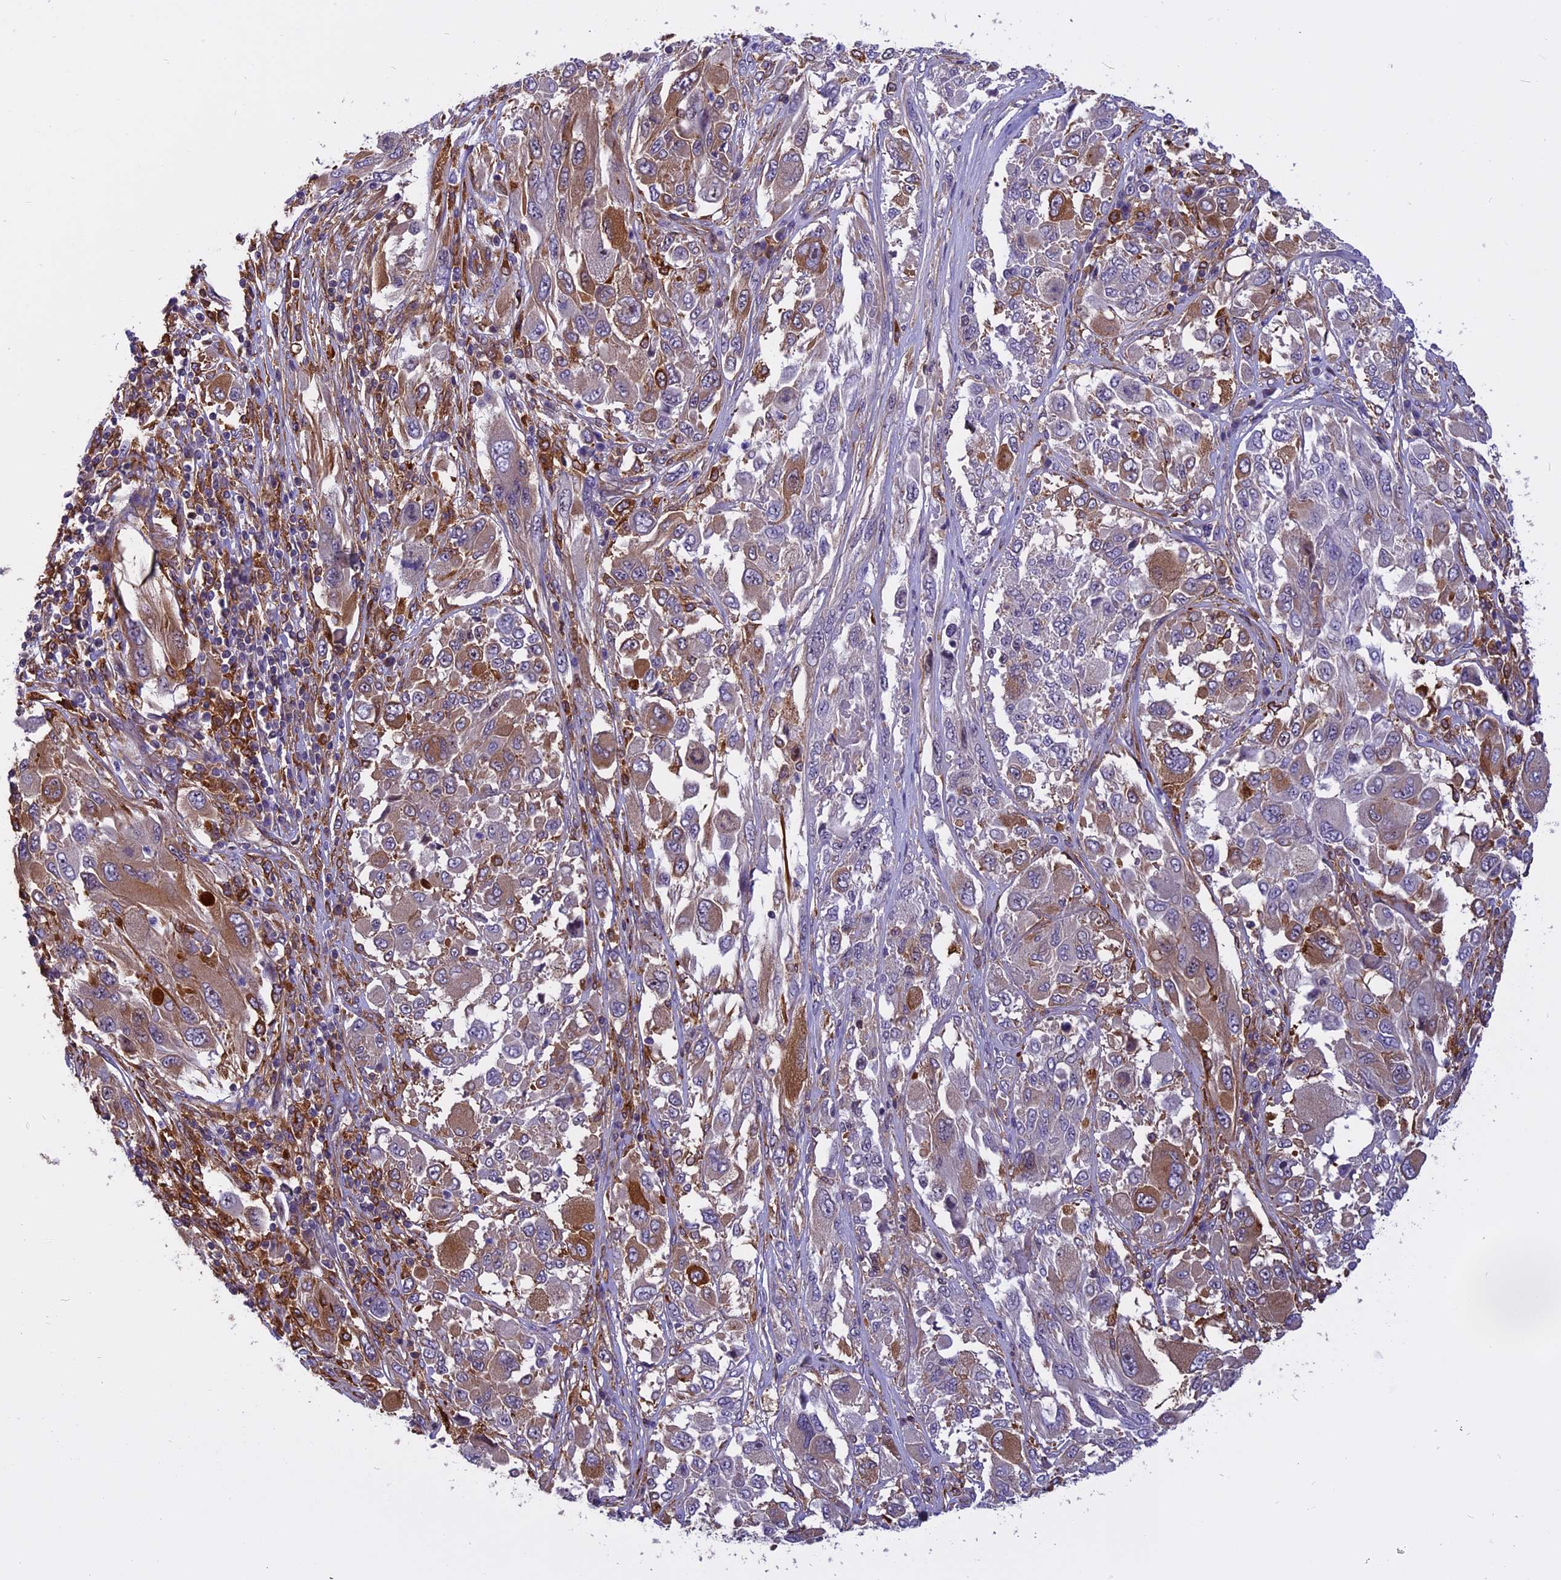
{"staining": {"intensity": "moderate", "quantity": "25%-75%", "location": "cytoplasmic/membranous"}, "tissue": "melanoma", "cell_type": "Tumor cells", "image_type": "cancer", "snomed": [{"axis": "morphology", "description": "Malignant melanoma, NOS"}, {"axis": "topography", "description": "Skin"}], "caption": "A brown stain shows moderate cytoplasmic/membranous expression of a protein in melanoma tumor cells.", "gene": "EHBP1L1", "patient": {"sex": "female", "age": 91}}